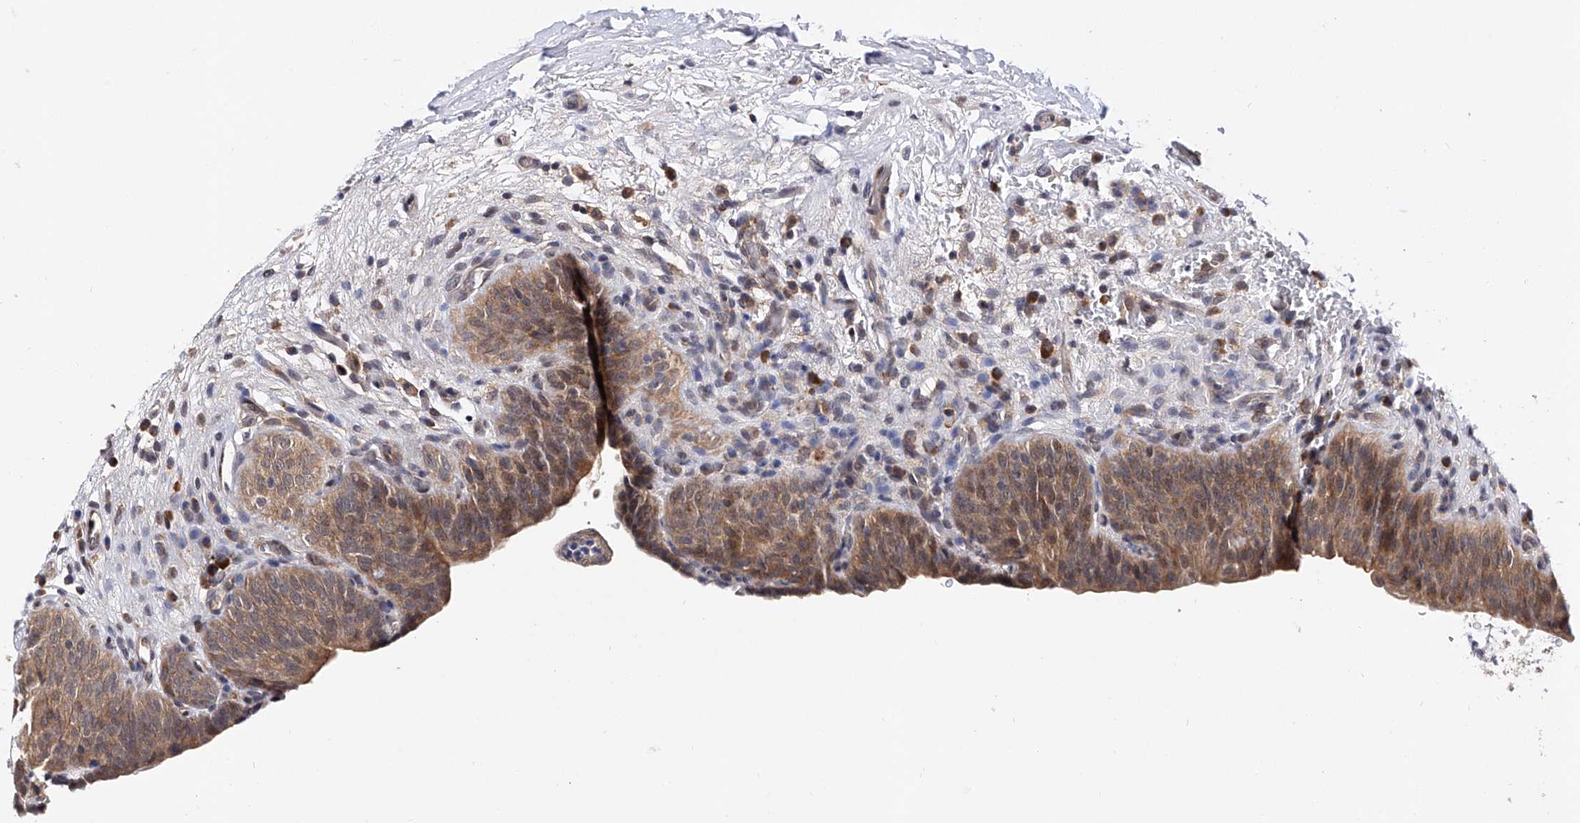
{"staining": {"intensity": "moderate", "quantity": "25%-75%", "location": "cytoplasmic/membranous"}, "tissue": "urinary bladder", "cell_type": "Urothelial cells", "image_type": "normal", "snomed": [{"axis": "morphology", "description": "Normal tissue, NOS"}, {"axis": "topography", "description": "Urinary bladder"}], "caption": "Immunohistochemical staining of benign urinary bladder displays moderate cytoplasmic/membranous protein positivity in approximately 25%-75% of urothelial cells. Immunohistochemistry stains the protein of interest in brown and the nuclei are stained blue.", "gene": "USP45", "patient": {"sex": "male", "age": 83}}